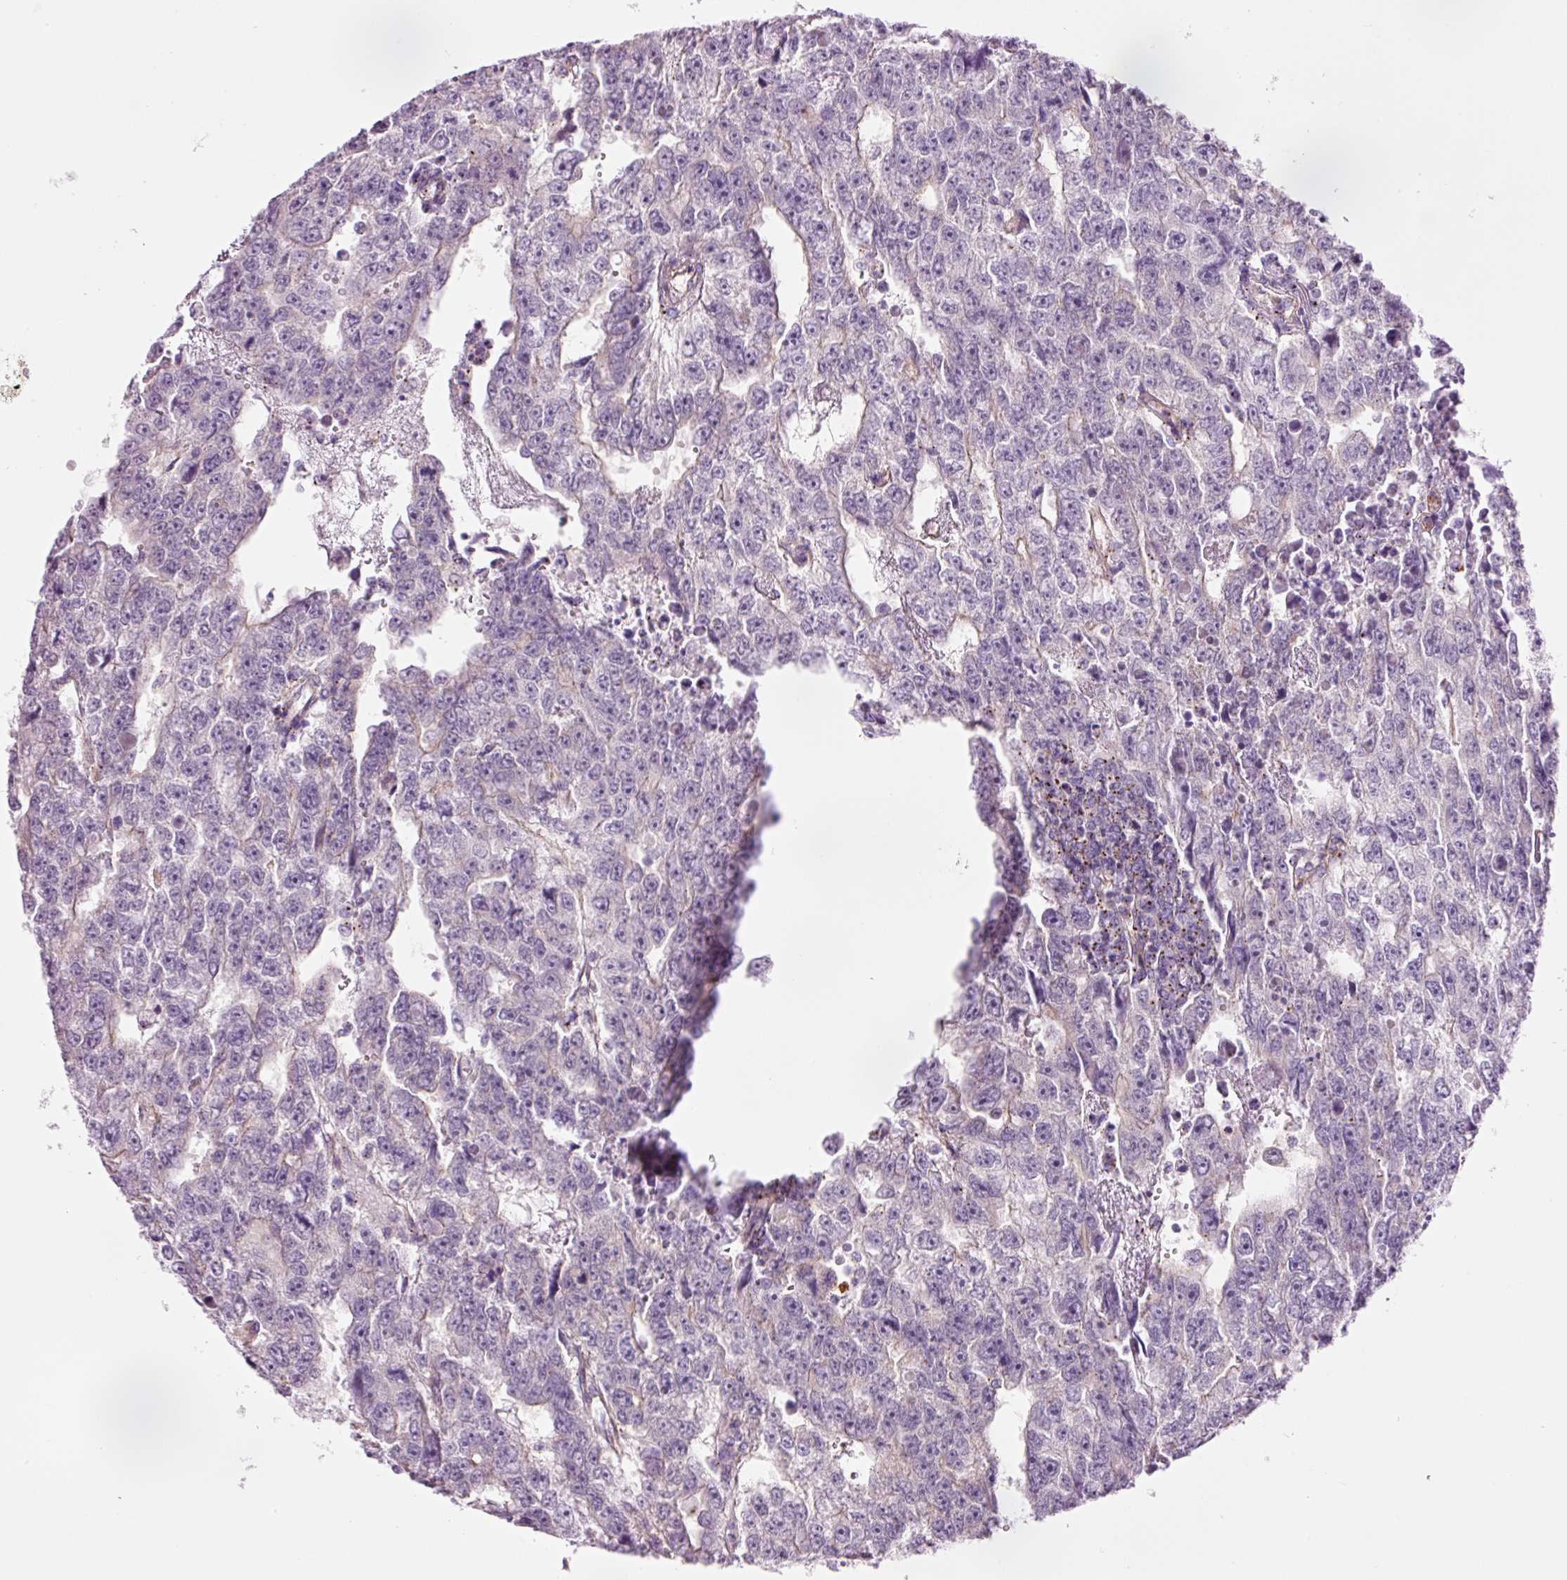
{"staining": {"intensity": "negative", "quantity": "none", "location": "none"}, "tissue": "testis cancer", "cell_type": "Tumor cells", "image_type": "cancer", "snomed": [{"axis": "morphology", "description": "Carcinoma, Embryonal, NOS"}, {"axis": "topography", "description": "Testis"}], "caption": "Immunohistochemical staining of human embryonal carcinoma (testis) demonstrates no significant positivity in tumor cells. The staining is performed using DAB (3,3'-diaminobenzidine) brown chromogen with nuclei counter-stained in using hematoxylin.", "gene": "HSPA4L", "patient": {"sex": "male", "age": 20}}